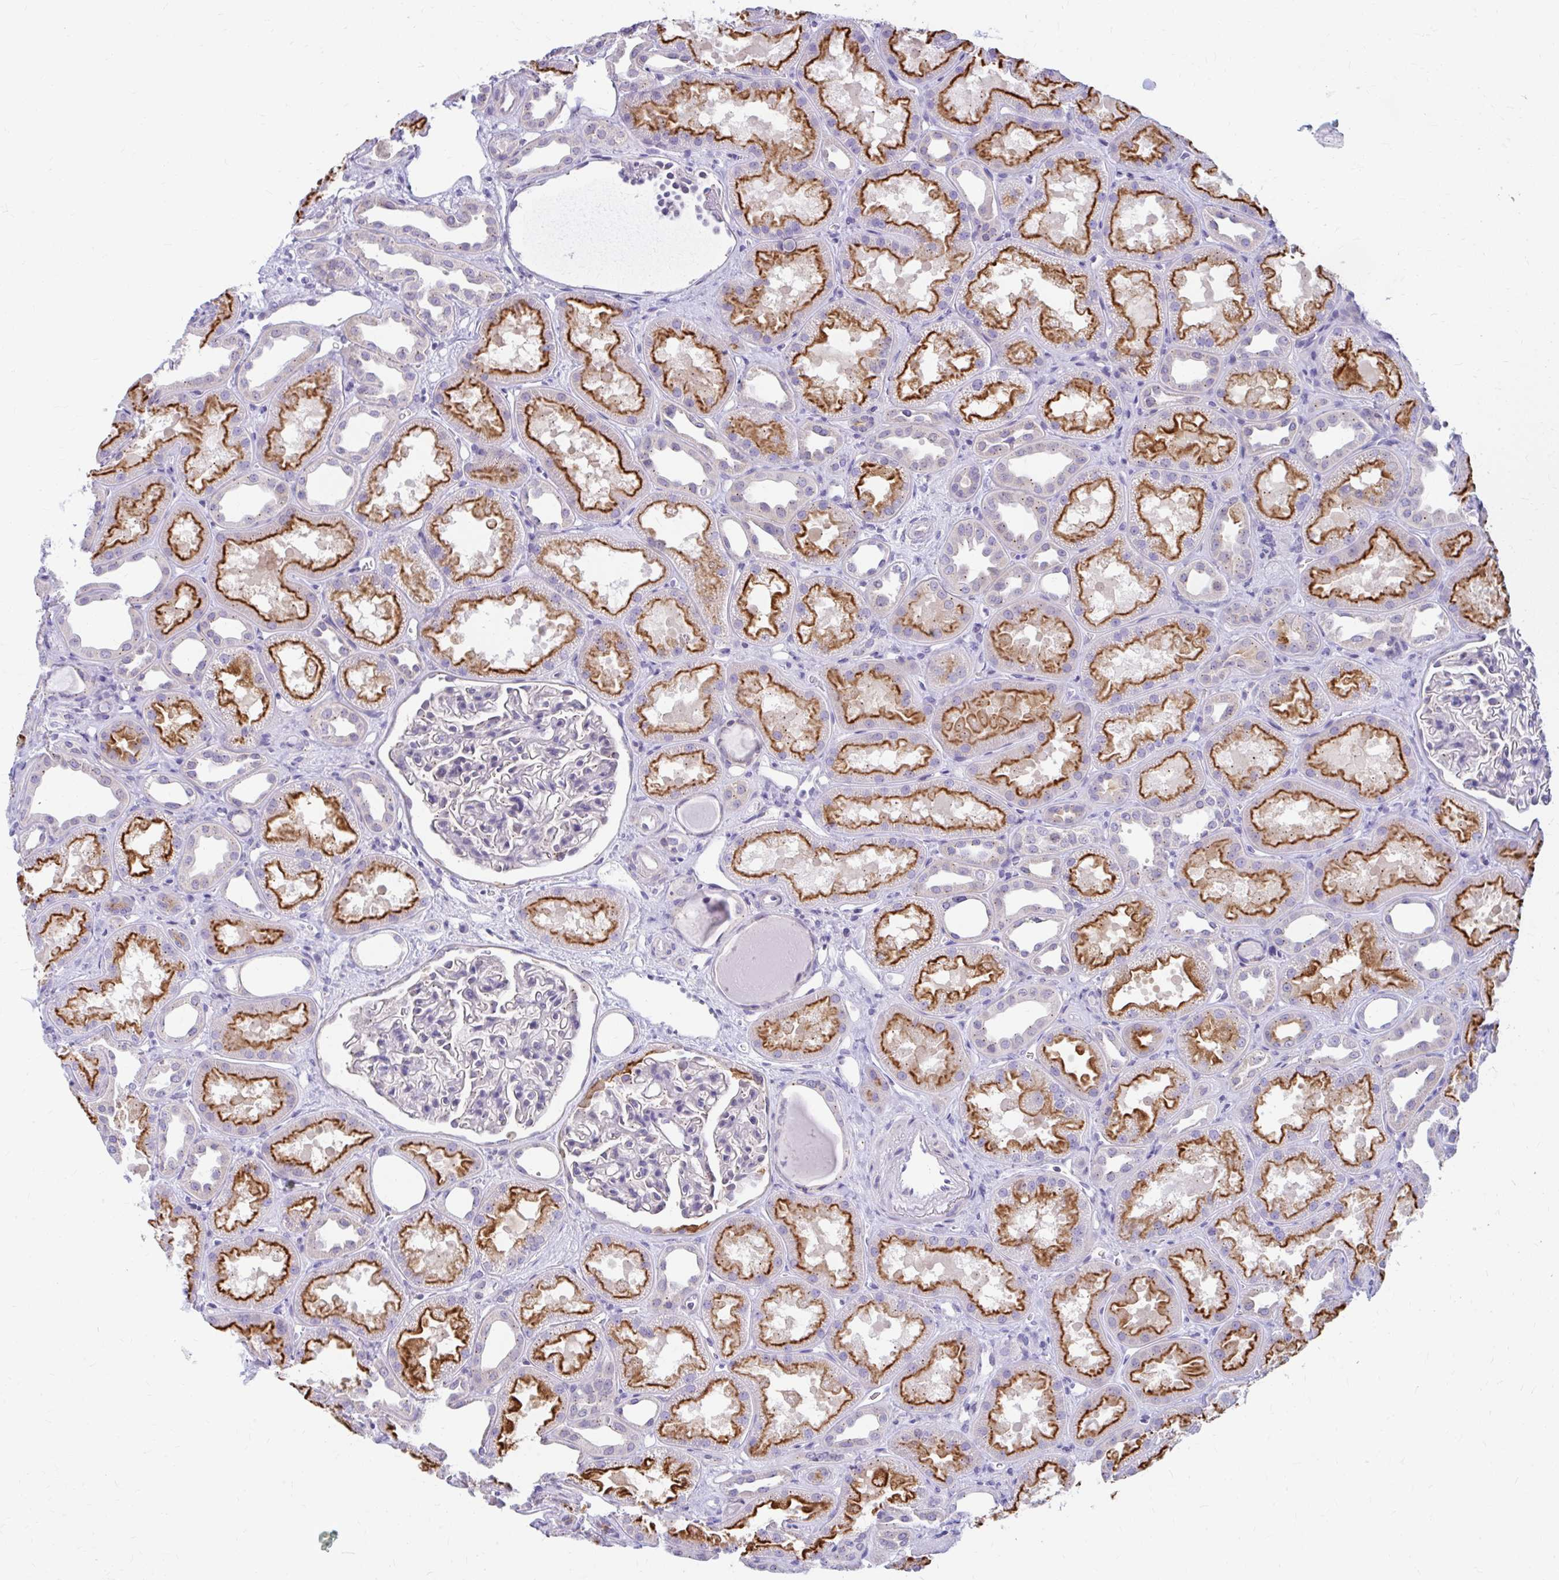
{"staining": {"intensity": "negative", "quantity": "none", "location": "none"}, "tissue": "kidney", "cell_type": "Cells in glomeruli", "image_type": "normal", "snomed": [{"axis": "morphology", "description": "Normal tissue, NOS"}, {"axis": "topography", "description": "Kidney"}], "caption": "Immunohistochemistry of normal kidney demonstrates no expression in cells in glomeruli.", "gene": "RADIL", "patient": {"sex": "male", "age": 61}}